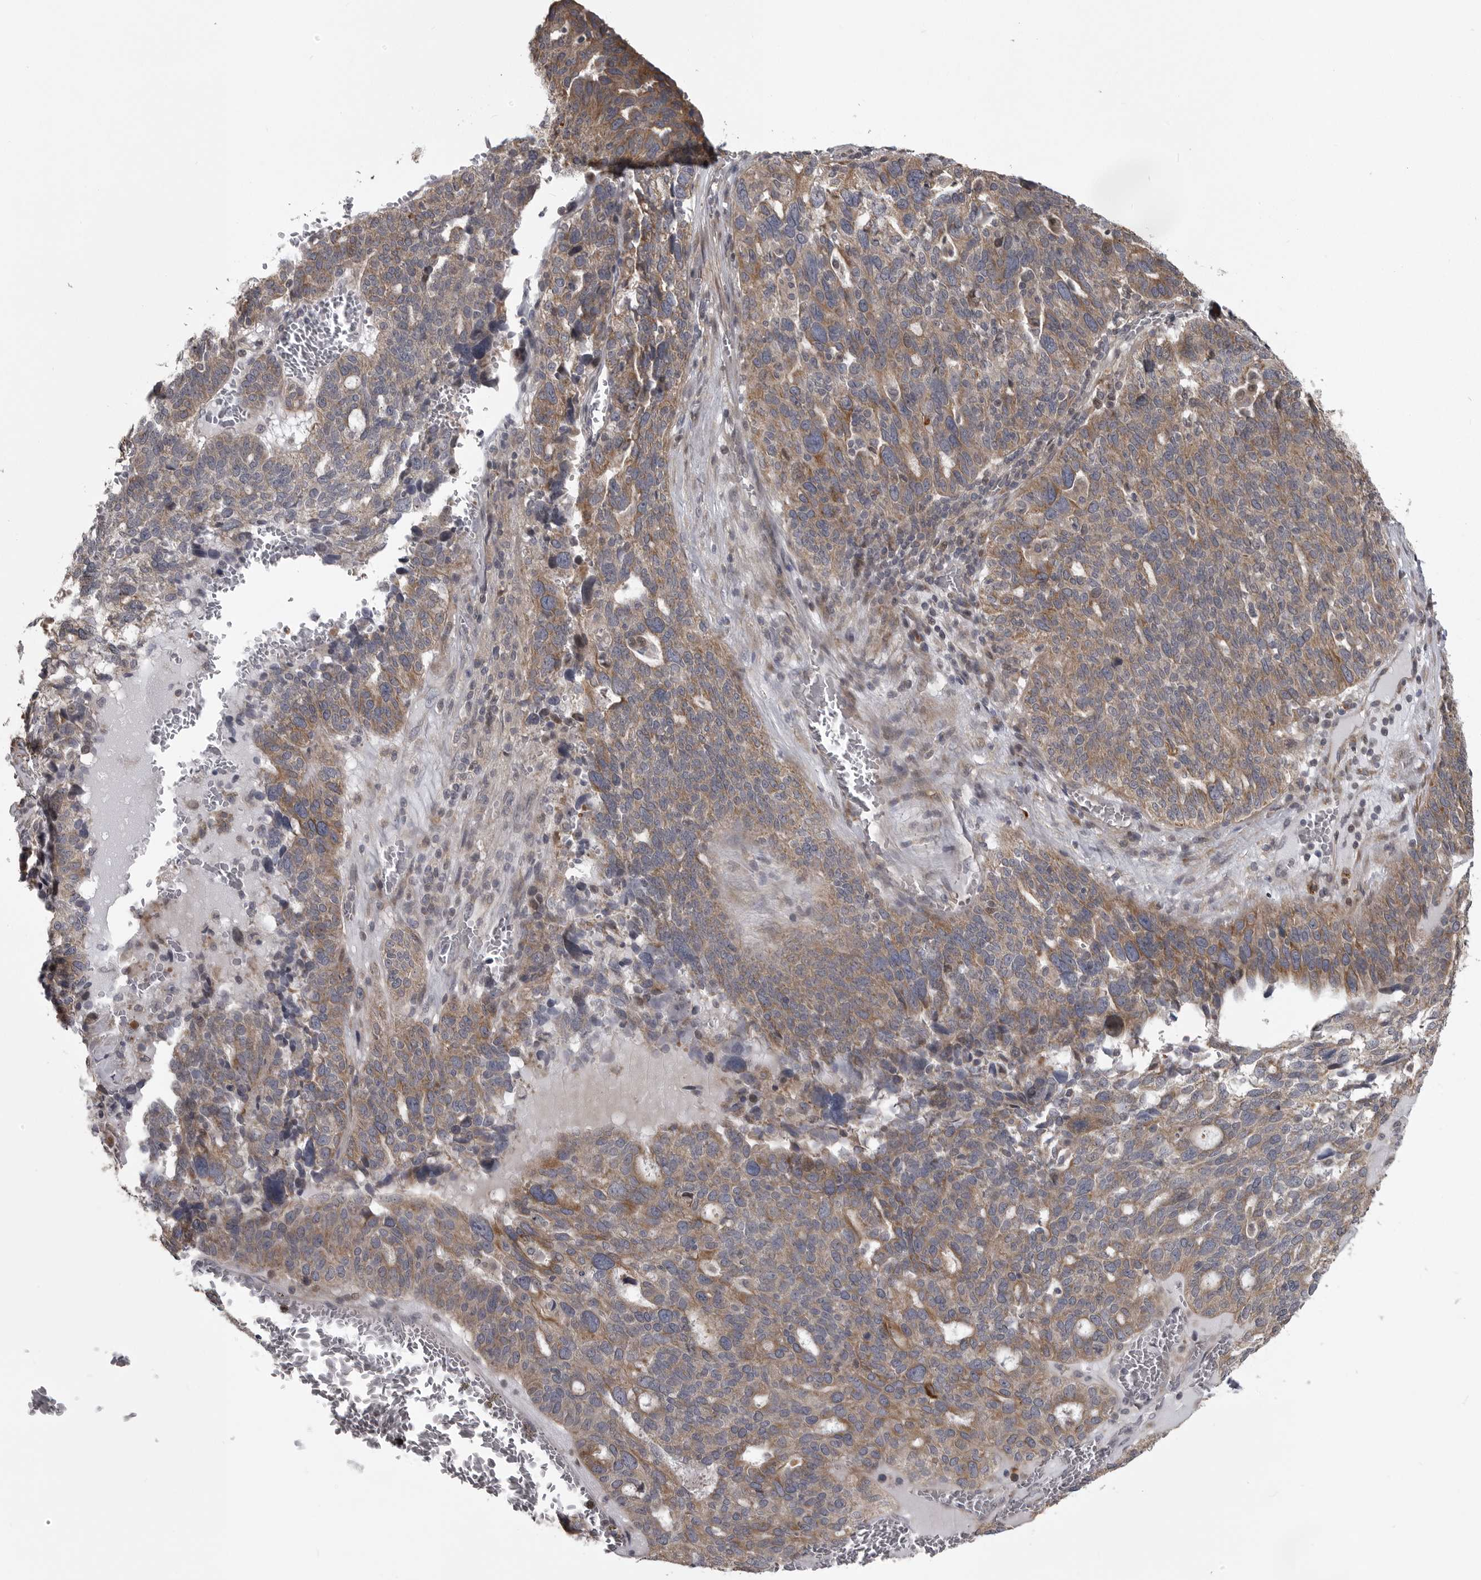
{"staining": {"intensity": "weak", "quantity": ">75%", "location": "cytoplasmic/membranous"}, "tissue": "ovarian cancer", "cell_type": "Tumor cells", "image_type": "cancer", "snomed": [{"axis": "morphology", "description": "Cystadenocarcinoma, serous, NOS"}, {"axis": "topography", "description": "Ovary"}], "caption": "This is an image of immunohistochemistry staining of ovarian serous cystadenocarcinoma, which shows weak staining in the cytoplasmic/membranous of tumor cells.", "gene": "ZNRF1", "patient": {"sex": "female", "age": 59}}